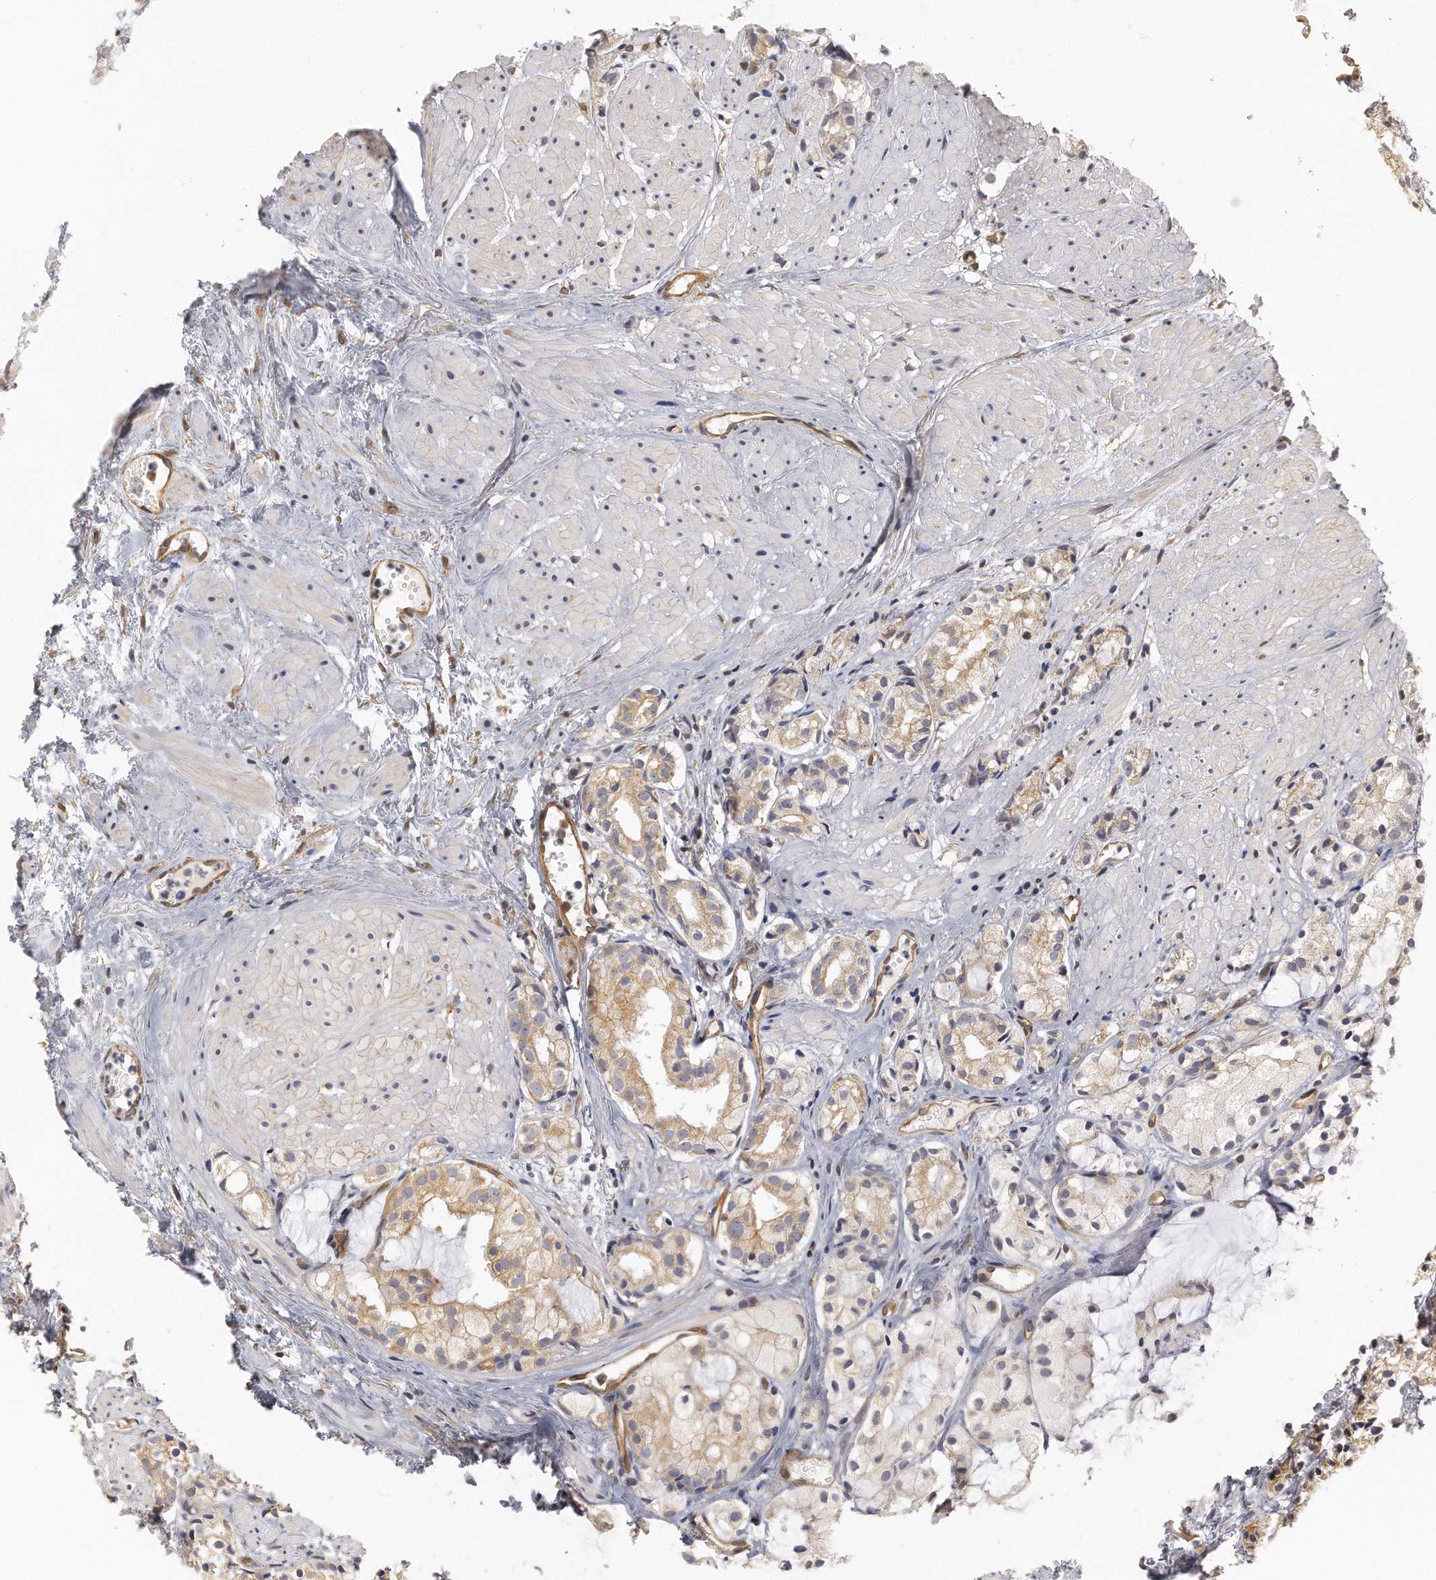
{"staining": {"intensity": "moderate", "quantity": "25%-75%", "location": "cytoplasmic/membranous"}, "tissue": "prostate cancer", "cell_type": "Tumor cells", "image_type": "cancer", "snomed": [{"axis": "morphology", "description": "Adenocarcinoma, High grade"}, {"axis": "topography", "description": "Prostate"}], "caption": "Approximately 25%-75% of tumor cells in prostate cancer (adenocarcinoma (high-grade)) display moderate cytoplasmic/membranous protein staining as visualized by brown immunohistochemical staining.", "gene": "CHST7", "patient": {"sex": "male", "age": 85}}